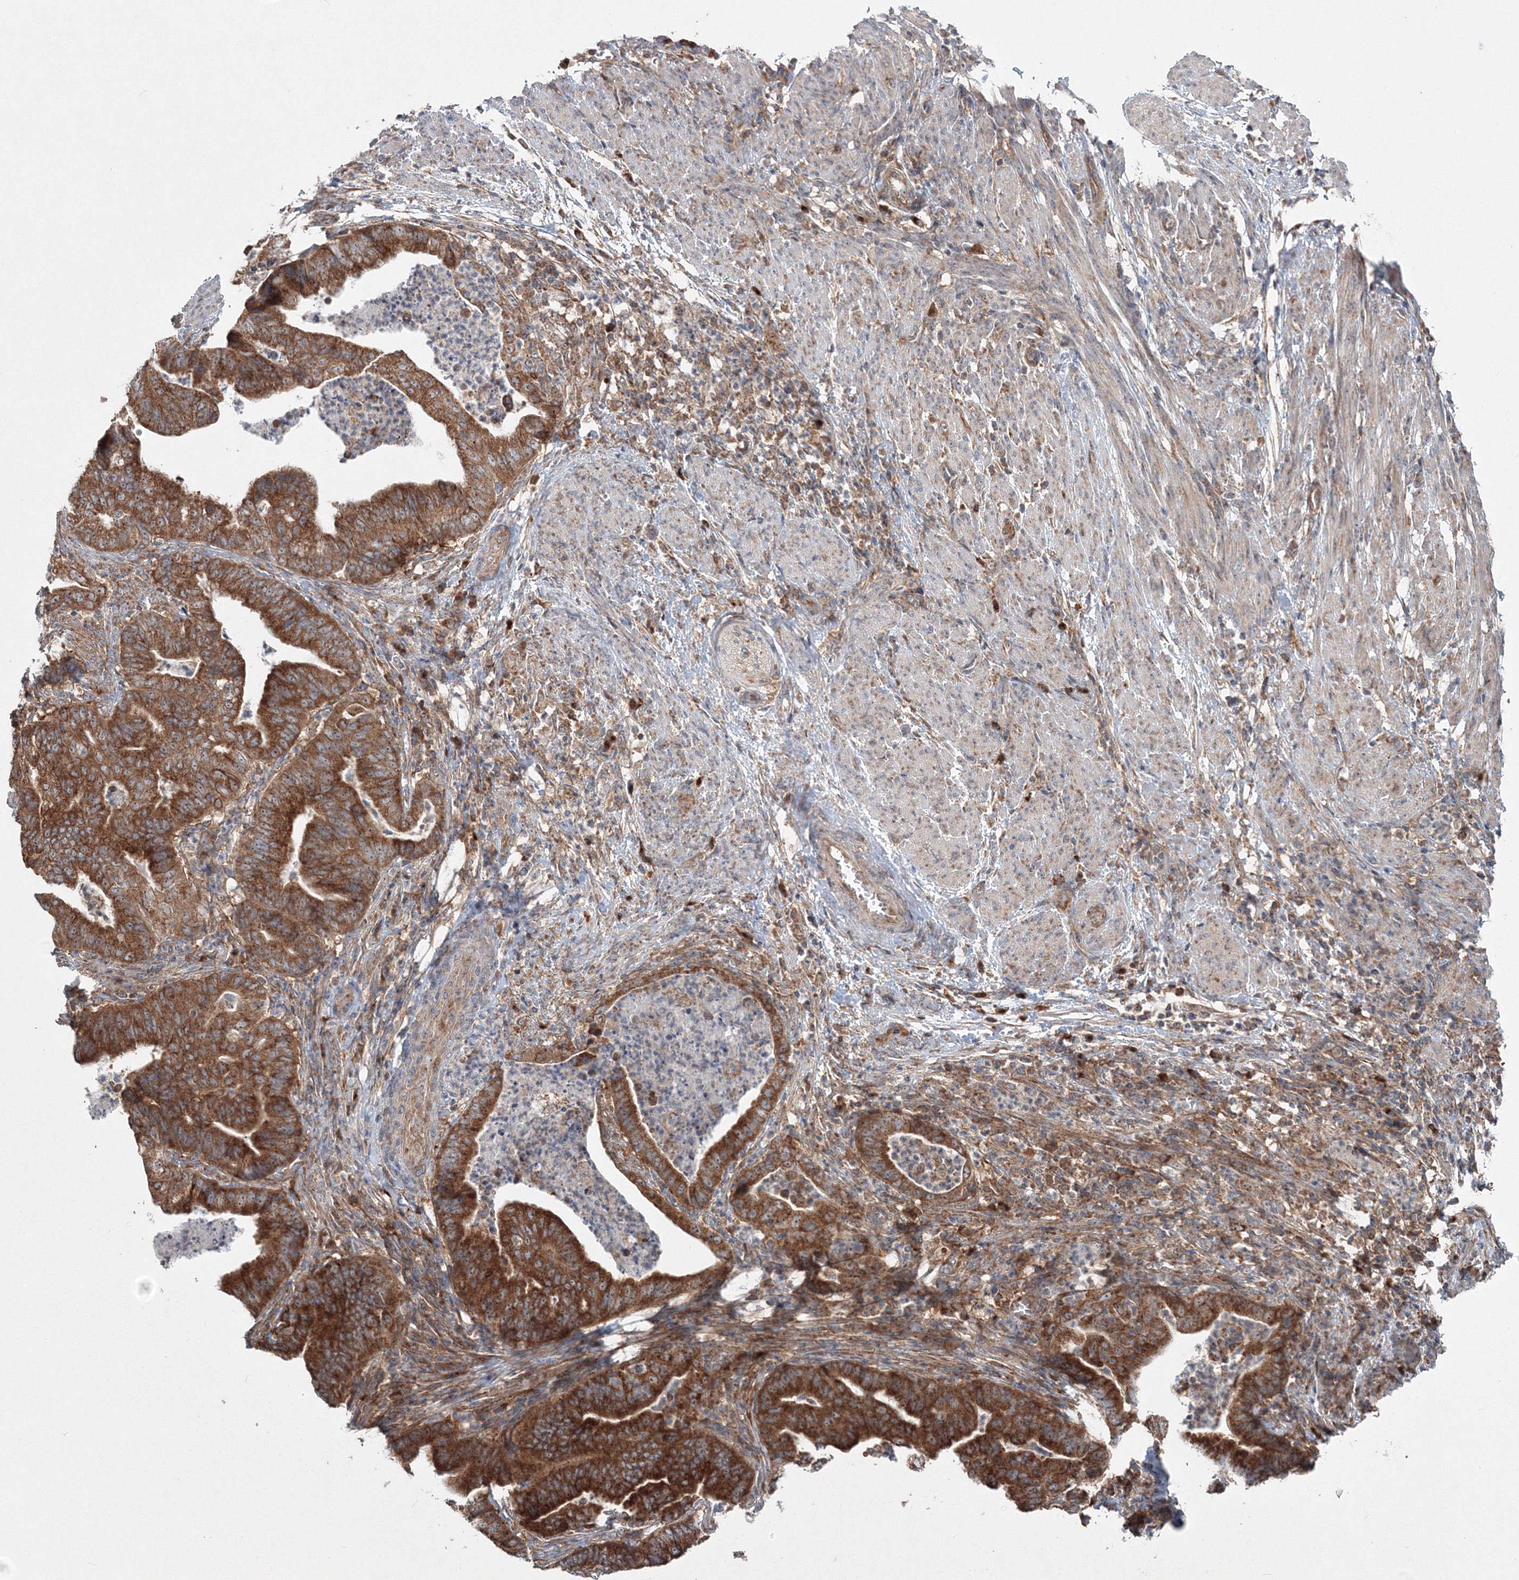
{"staining": {"intensity": "strong", "quantity": ">75%", "location": "cytoplasmic/membranous"}, "tissue": "endometrial cancer", "cell_type": "Tumor cells", "image_type": "cancer", "snomed": [{"axis": "morphology", "description": "Polyp, NOS"}, {"axis": "morphology", "description": "Adenocarcinoma, NOS"}, {"axis": "morphology", "description": "Adenoma, NOS"}, {"axis": "topography", "description": "Endometrium"}], "caption": "DAB immunohistochemical staining of endometrial cancer displays strong cytoplasmic/membranous protein staining in about >75% of tumor cells.", "gene": "PEX13", "patient": {"sex": "female", "age": 79}}